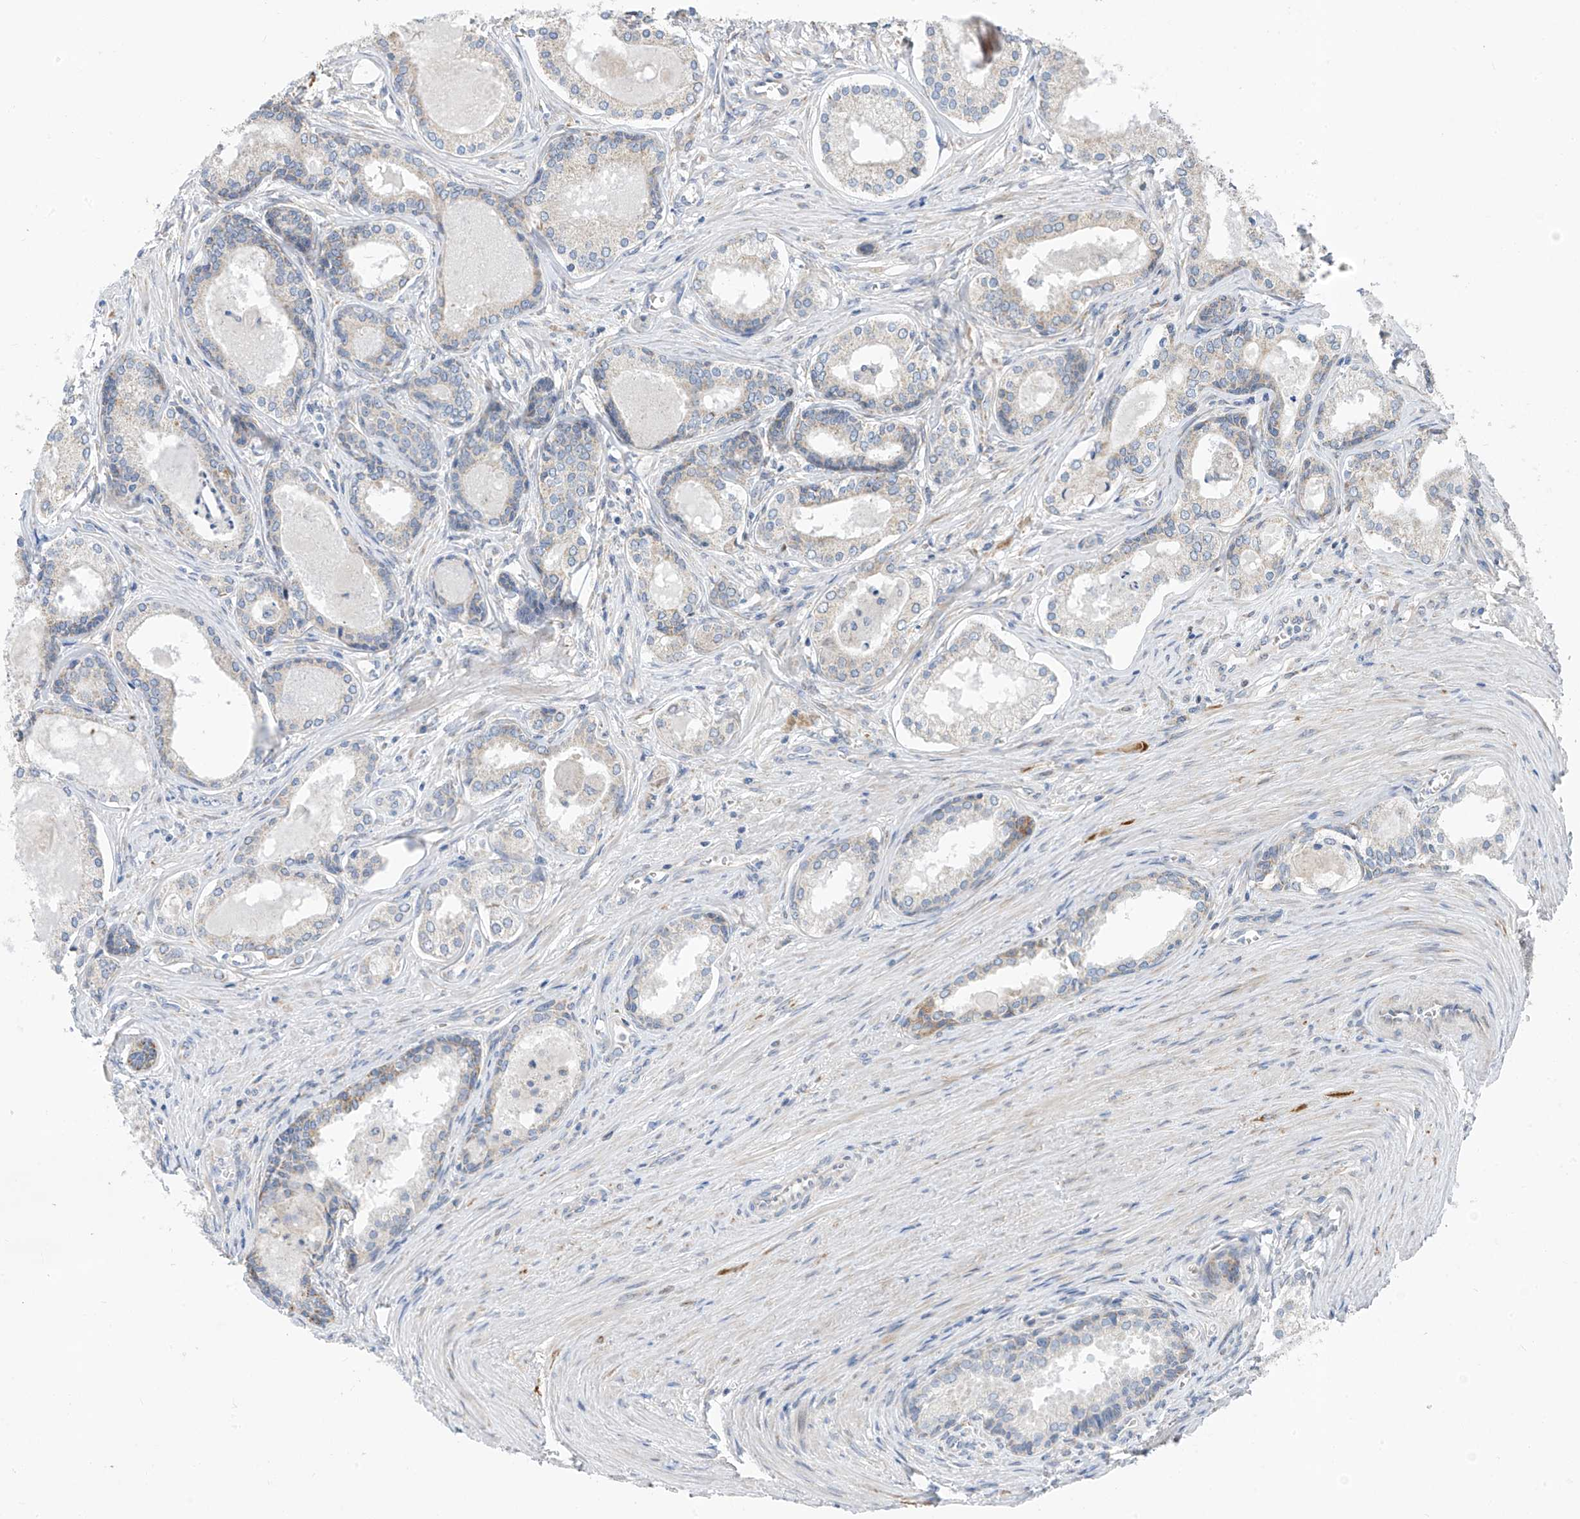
{"staining": {"intensity": "weak", "quantity": "25%-75%", "location": "cytoplasmic/membranous"}, "tissue": "prostate cancer", "cell_type": "Tumor cells", "image_type": "cancer", "snomed": [{"axis": "morphology", "description": "Adenocarcinoma, High grade"}, {"axis": "topography", "description": "Prostate"}], "caption": "DAB immunohistochemical staining of human prostate high-grade adenocarcinoma shows weak cytoplasmic/membranous protein staining in about 25%-75% of tumor cells.", "gene": "EOMES", "patient": {"sex": "male", "age": 68}}